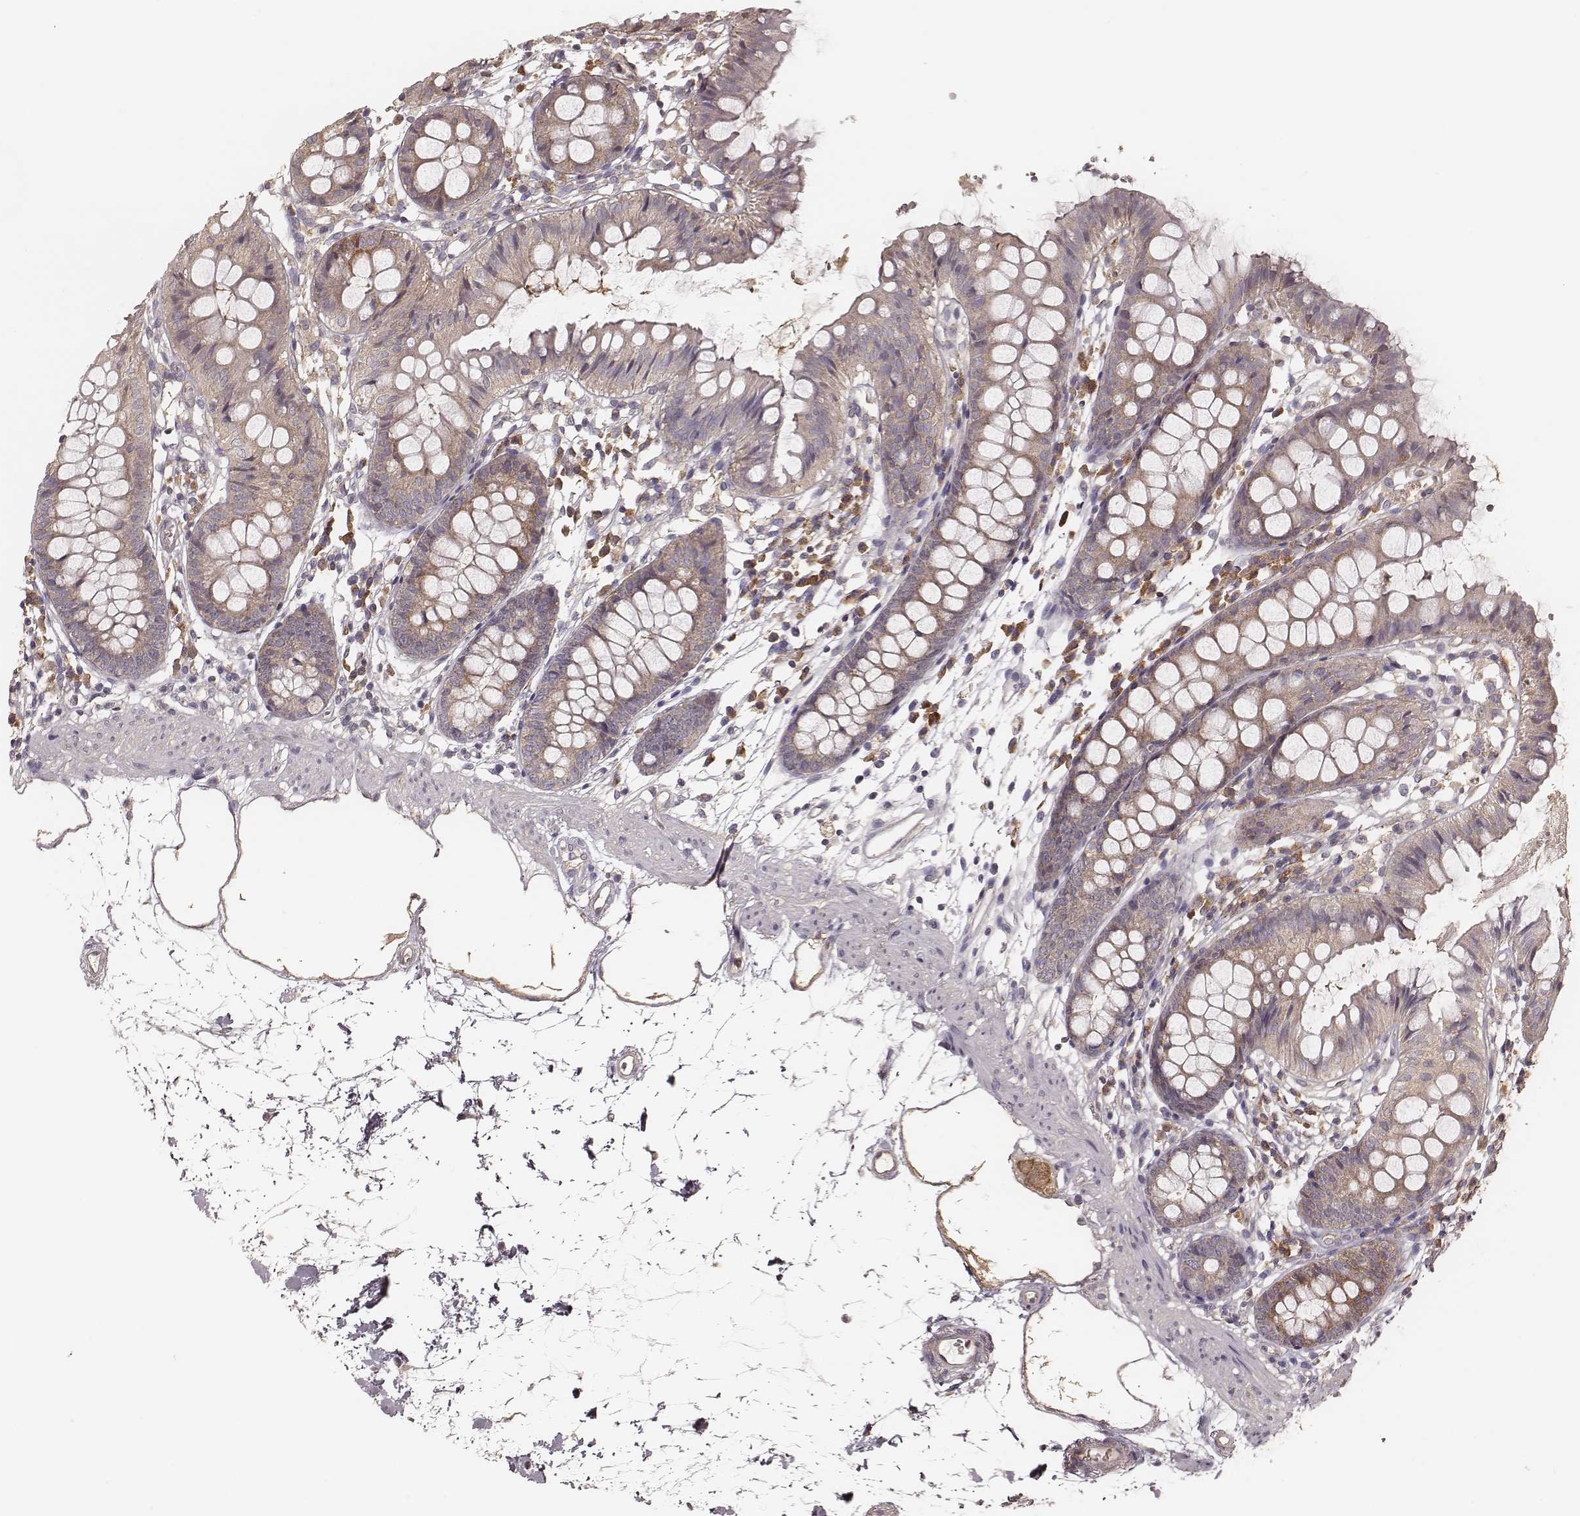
{"staining": {"intensity": "negative", "quantity": "none", "location": "none"}, "tissue": "colon", "cell_type": "Endothelial cells", "image_type": "normal", "snomed": [{"axis": "morphology", "description": "Normal tissue, NOS"}, {"axis": "topography", "description": "Colon"}], "caption": "Colon stained for a protein using IHC displays no positivity endothelial cells.", "gene": "CARS1", "patient": {"sex": "female", "age": 84}}